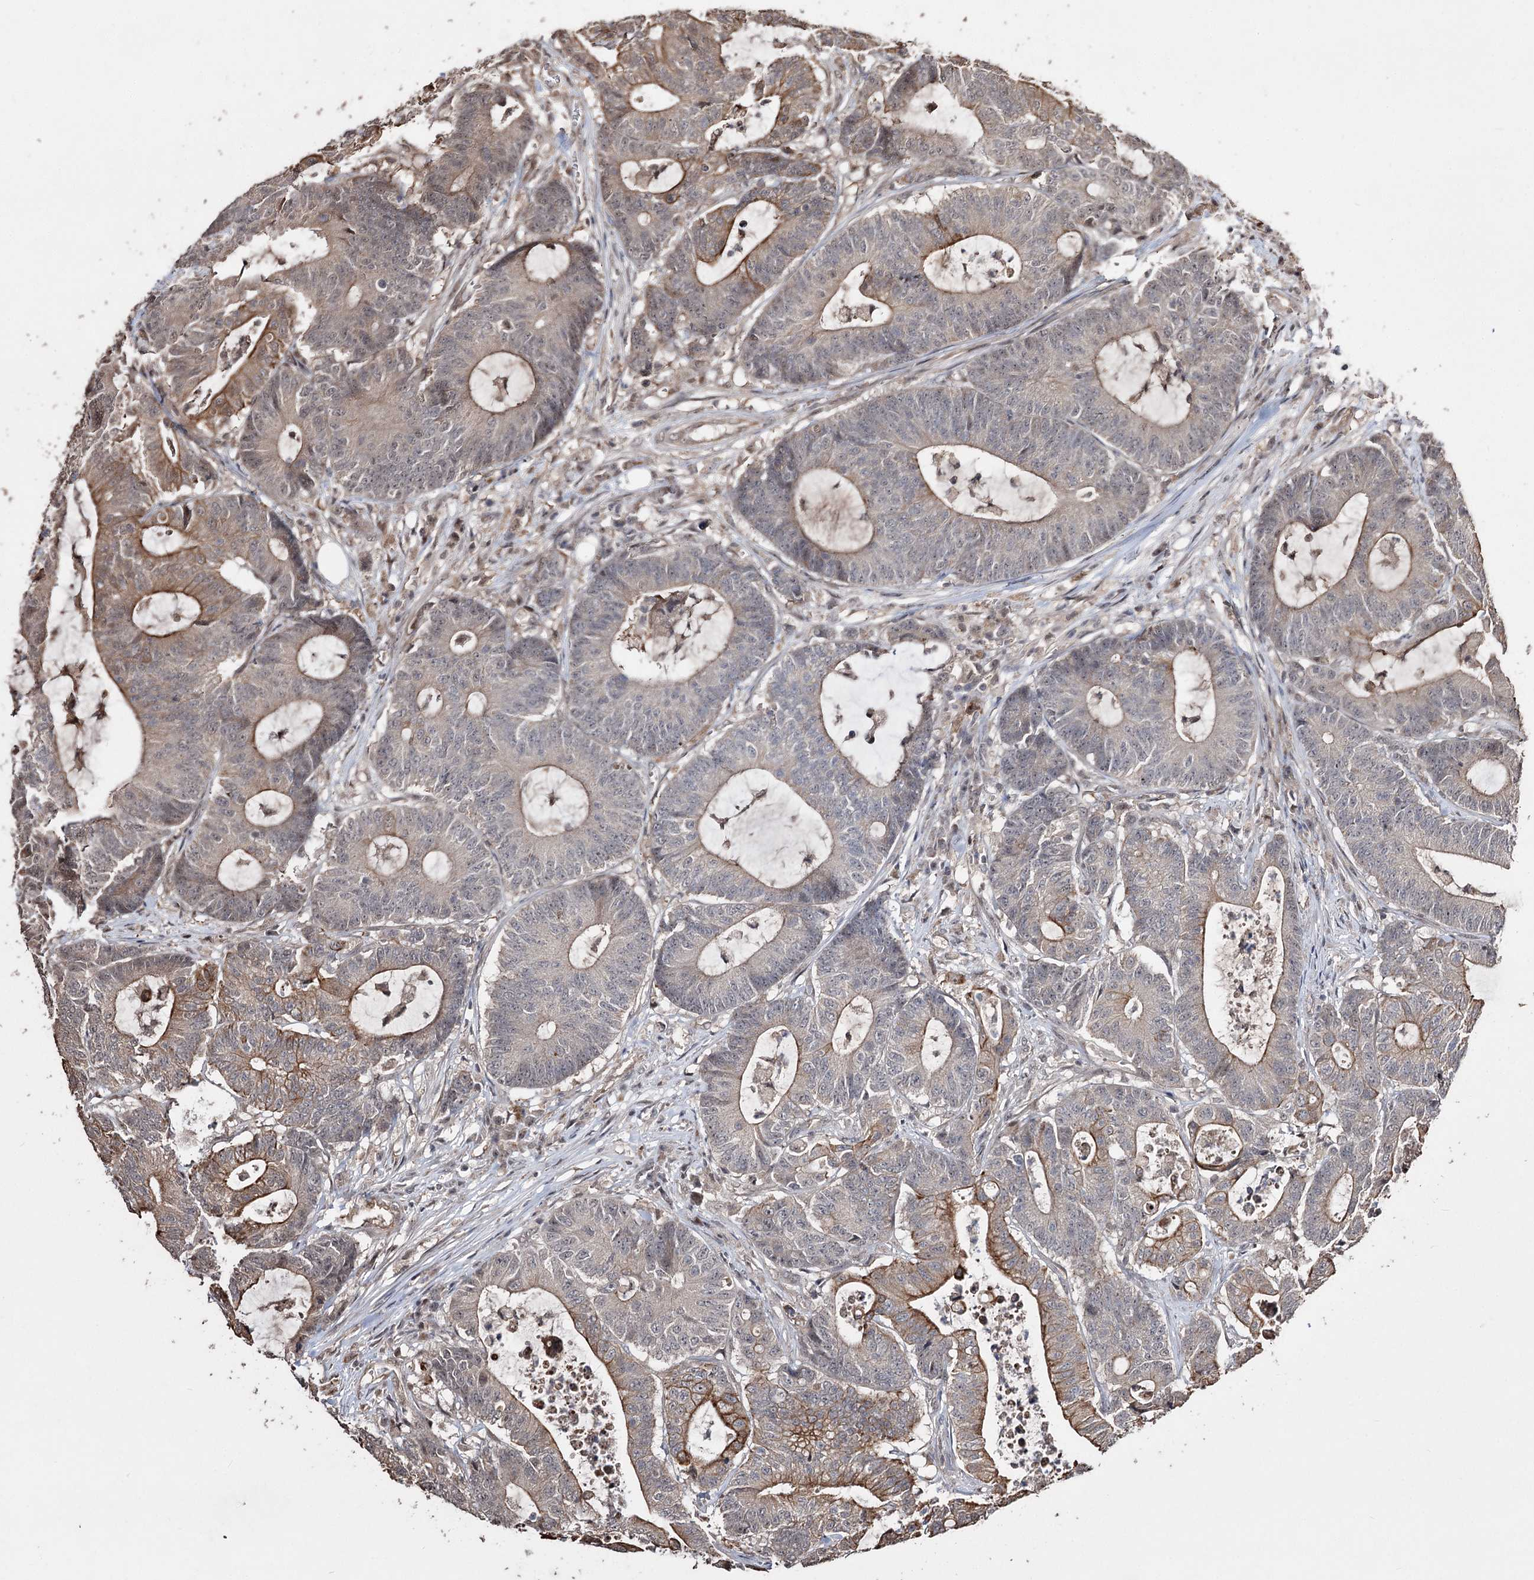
{"staining": {"intensity": "moderate", "quantity": "<25%", "location": "cytoplasmic/membranous"}, "tissue": "colorectal cancer", "cell_type": "Tumor cells", "image_type": "cancer", "snomed": [{"axis": "morphology", "description": "Adenocarcinoma, NOS"}, {"axis": "topography", "description": "Colon"}], "caption": "Colorectal adenocarcinoma stained for a protein displays moderate cytoplasmic/membranous positivity in tumor cells. (Brightfield microscopy of DAB IHC at high magnification).", "gene": "CPNE8", "patient": {"sex": "female", "age": 84}}